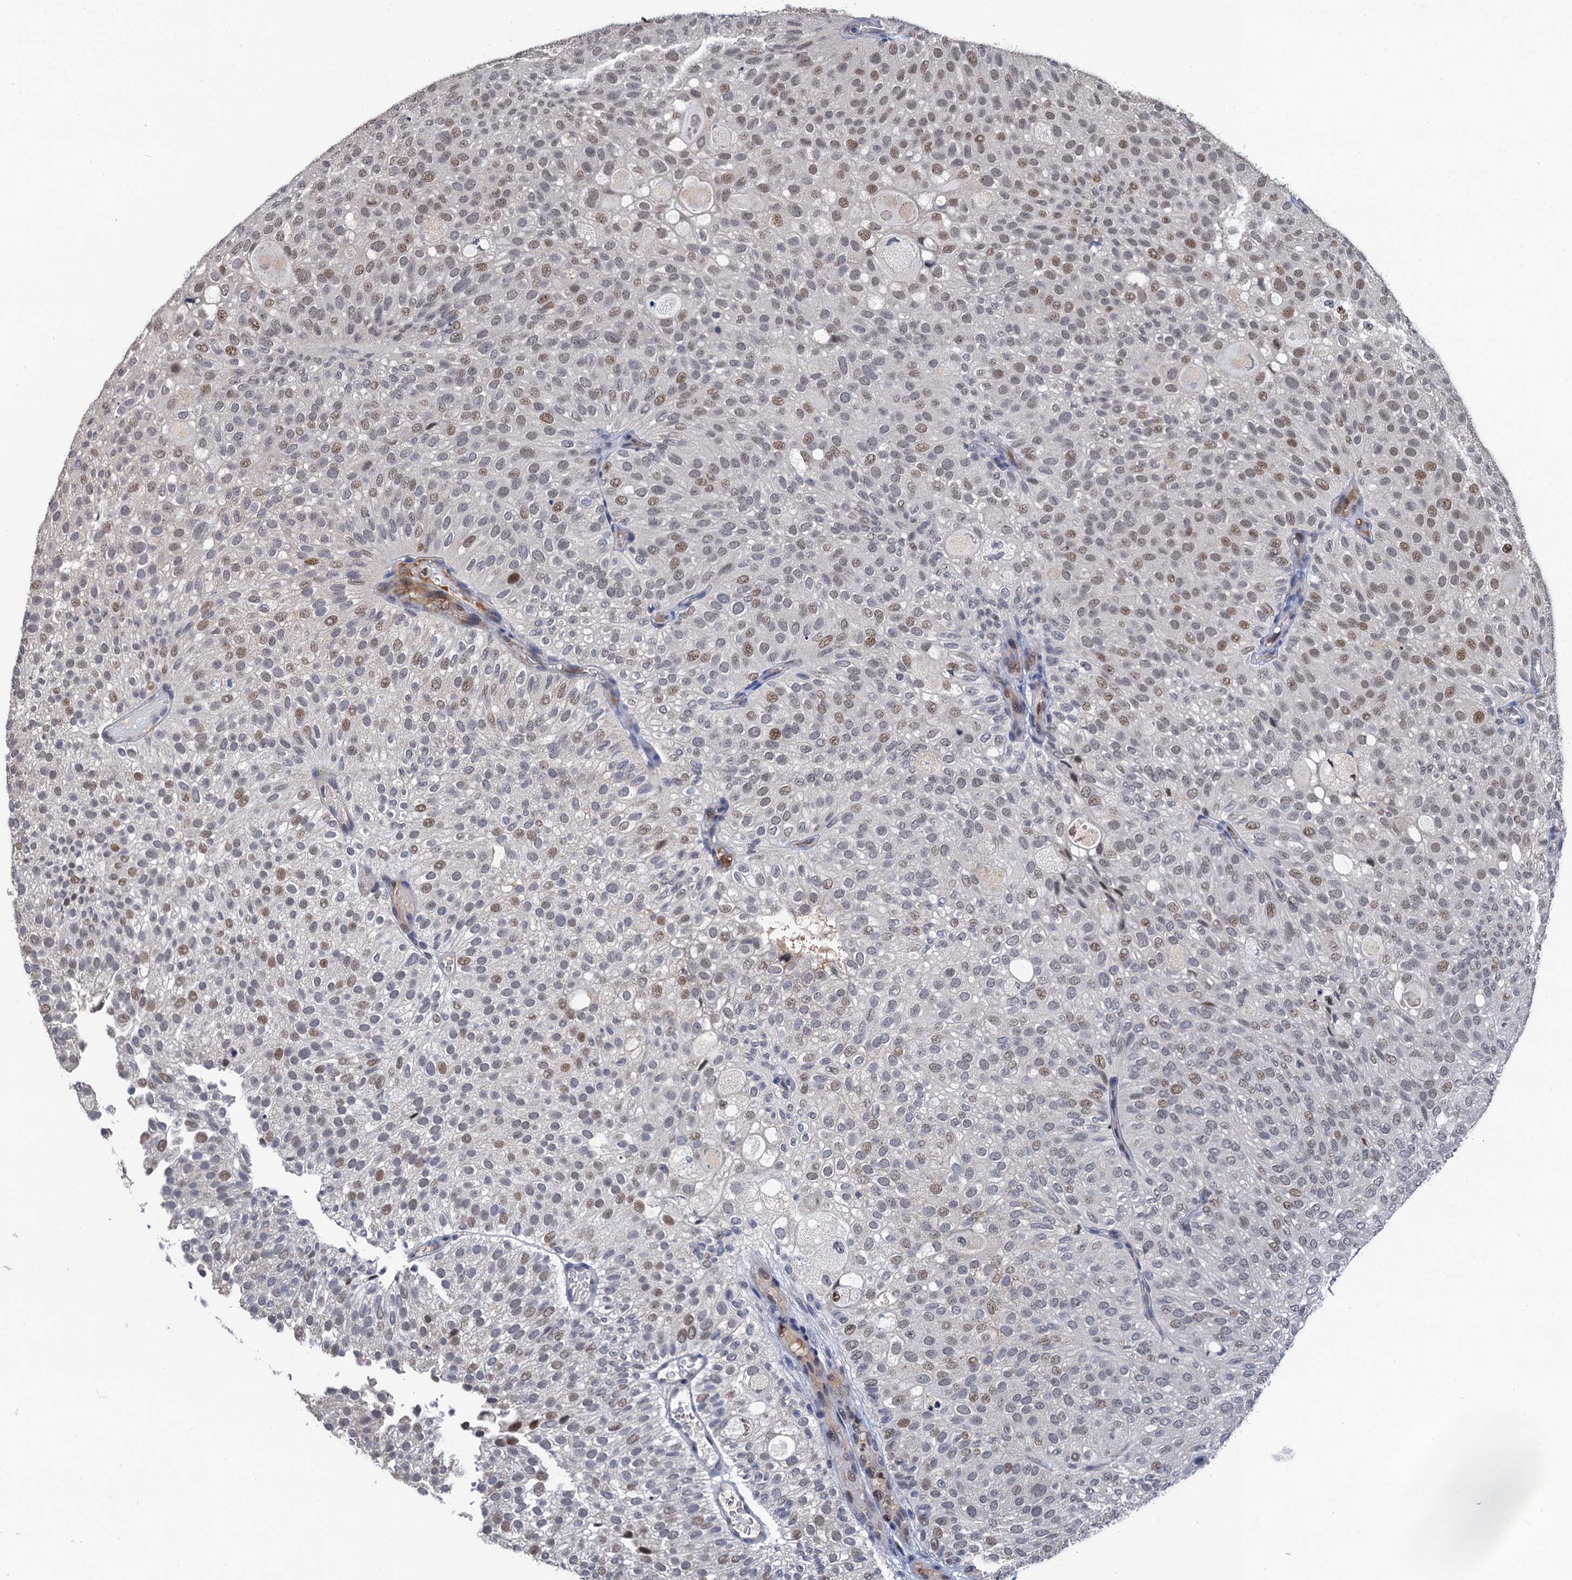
{"staining": {"intensity": "moderate", "quantity": "25%-75%", "location": "nuclear"}, "tissue": "urothelial cancer", "cell_type": "Tumor cells", "image_type": "cancer", "snomed": [{"axis": "morphology", "description": "Urothelial carcinoma, Low grade"}, {"axis": "topography", "description": "Urinary bladder"}], "caption": "Tumor cells demonstrate moderate nuclear expression in approximately 25%-75% of cells in urothelial cancer.", "gene": "TSEN34", "patient": {"sex": "male", "age": 78}}